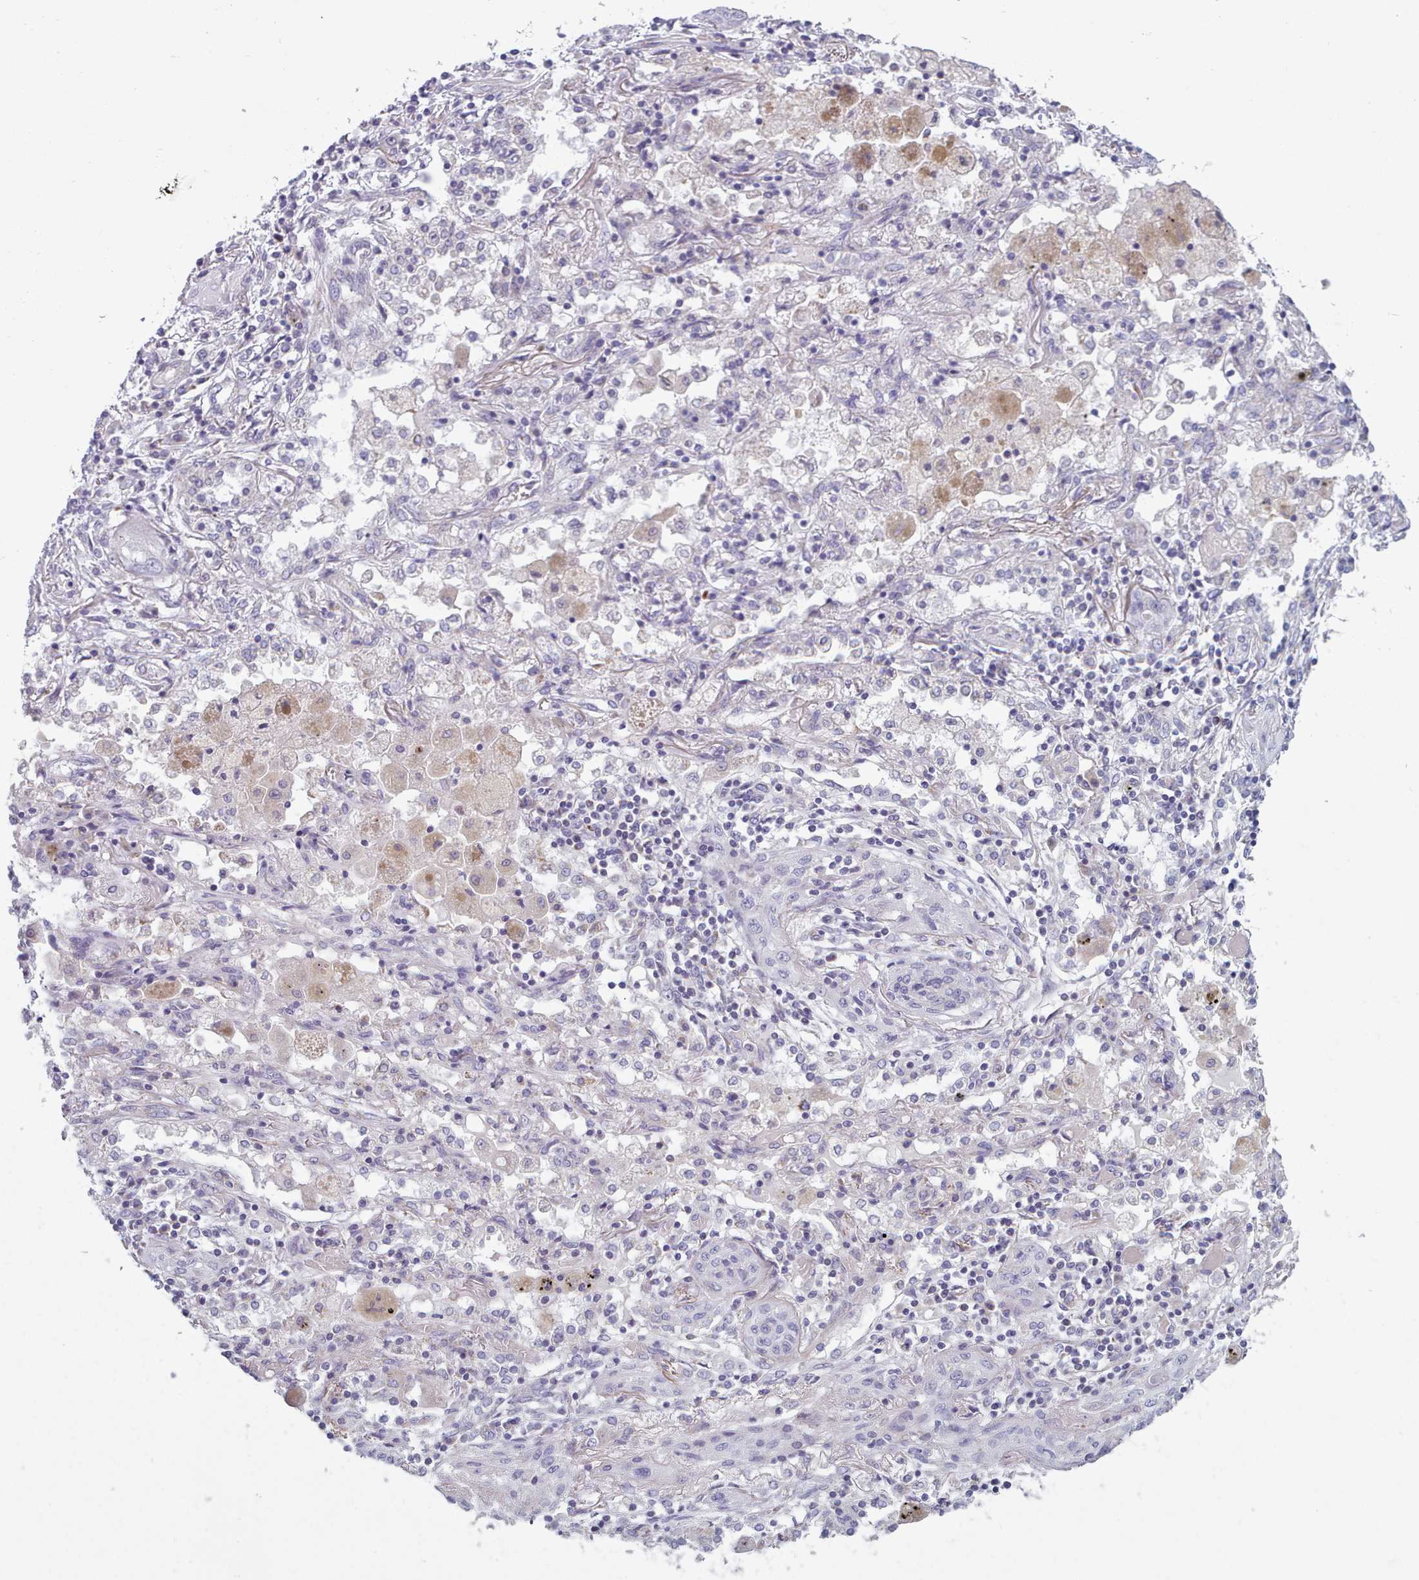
{"staining": {"intensity": "negative", "quantity": "none", "location": "none"}, "tissue": "lung cancer", "cell_type": "Tumor cells", "image_type": "cancer", "snomed": [{"axis": "morphology", "description": "Squamous cell carcinoma, NOS"}, {"axis": "topography", "description": "Lung"}], "caption": "Immunohistochemical staining of squamous cell carcinoma (lung) shows no significant staining in tumor cells.", "gene": "HAO1", "patient": {"sex": "female", "age": 47}}